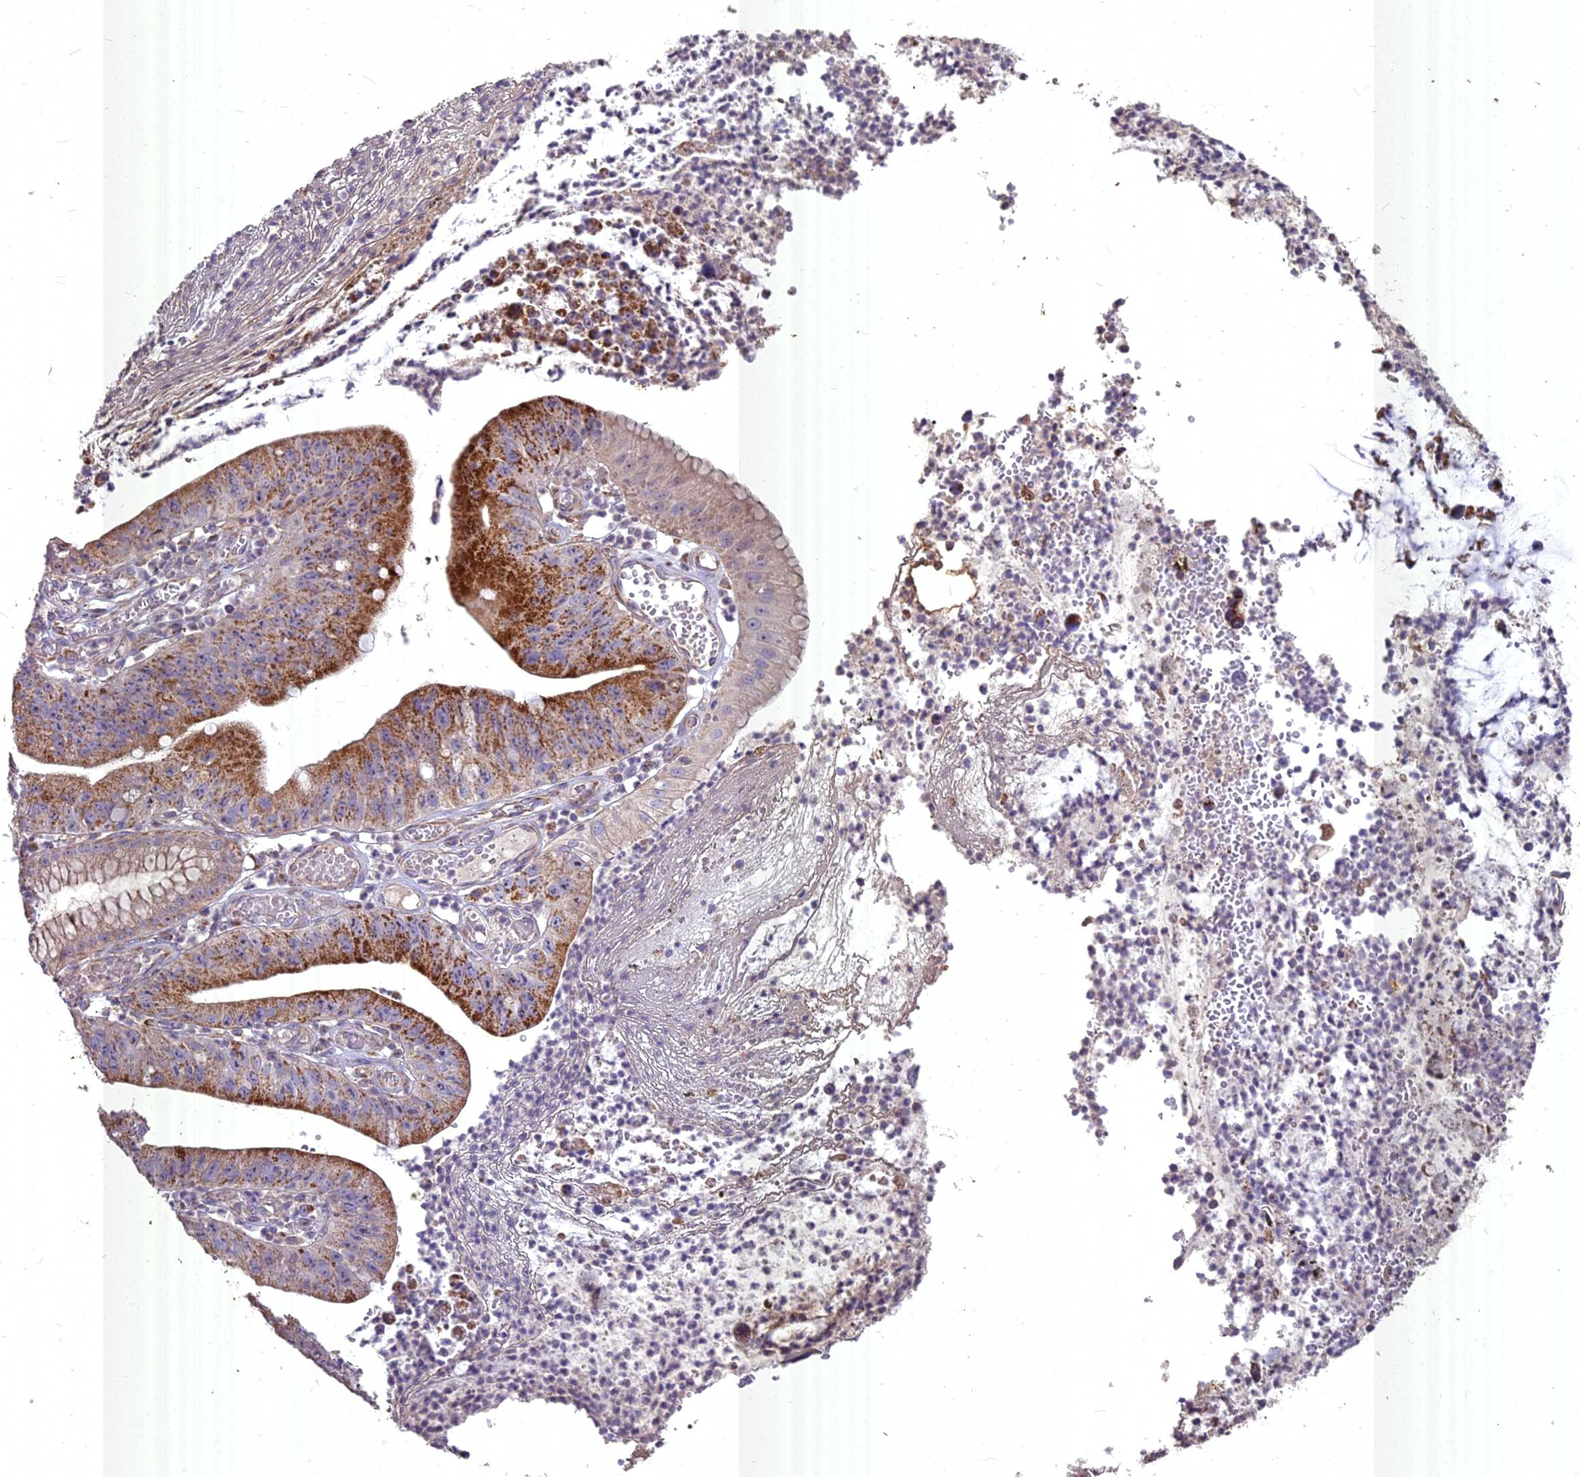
{"staining": {"intensity": "moderate", "quantity": ">75%", "location": "cytoplasmic/membranous"}, "tissue": "stomach cancer", "cell_type": "Tumor cells", "image_type": "cancer", "snomed": [{"axis": "morphology", "description": "Adenocarcinoma, NOS"}, {"axis": "topography", "description": "Stomach"}], "caption": "High-magnification brightfield microscopy of stomach cancer (adenocarcinoma) stained with DAB (brown) and counterstained with hematoxylin (blue). tumor cells exhibit moderate cytoplasmic/membranous positivity is appreciated in approximately>75% of cells.", "gene": "COX11", "patient": {"sex": "male", "age": 59}}